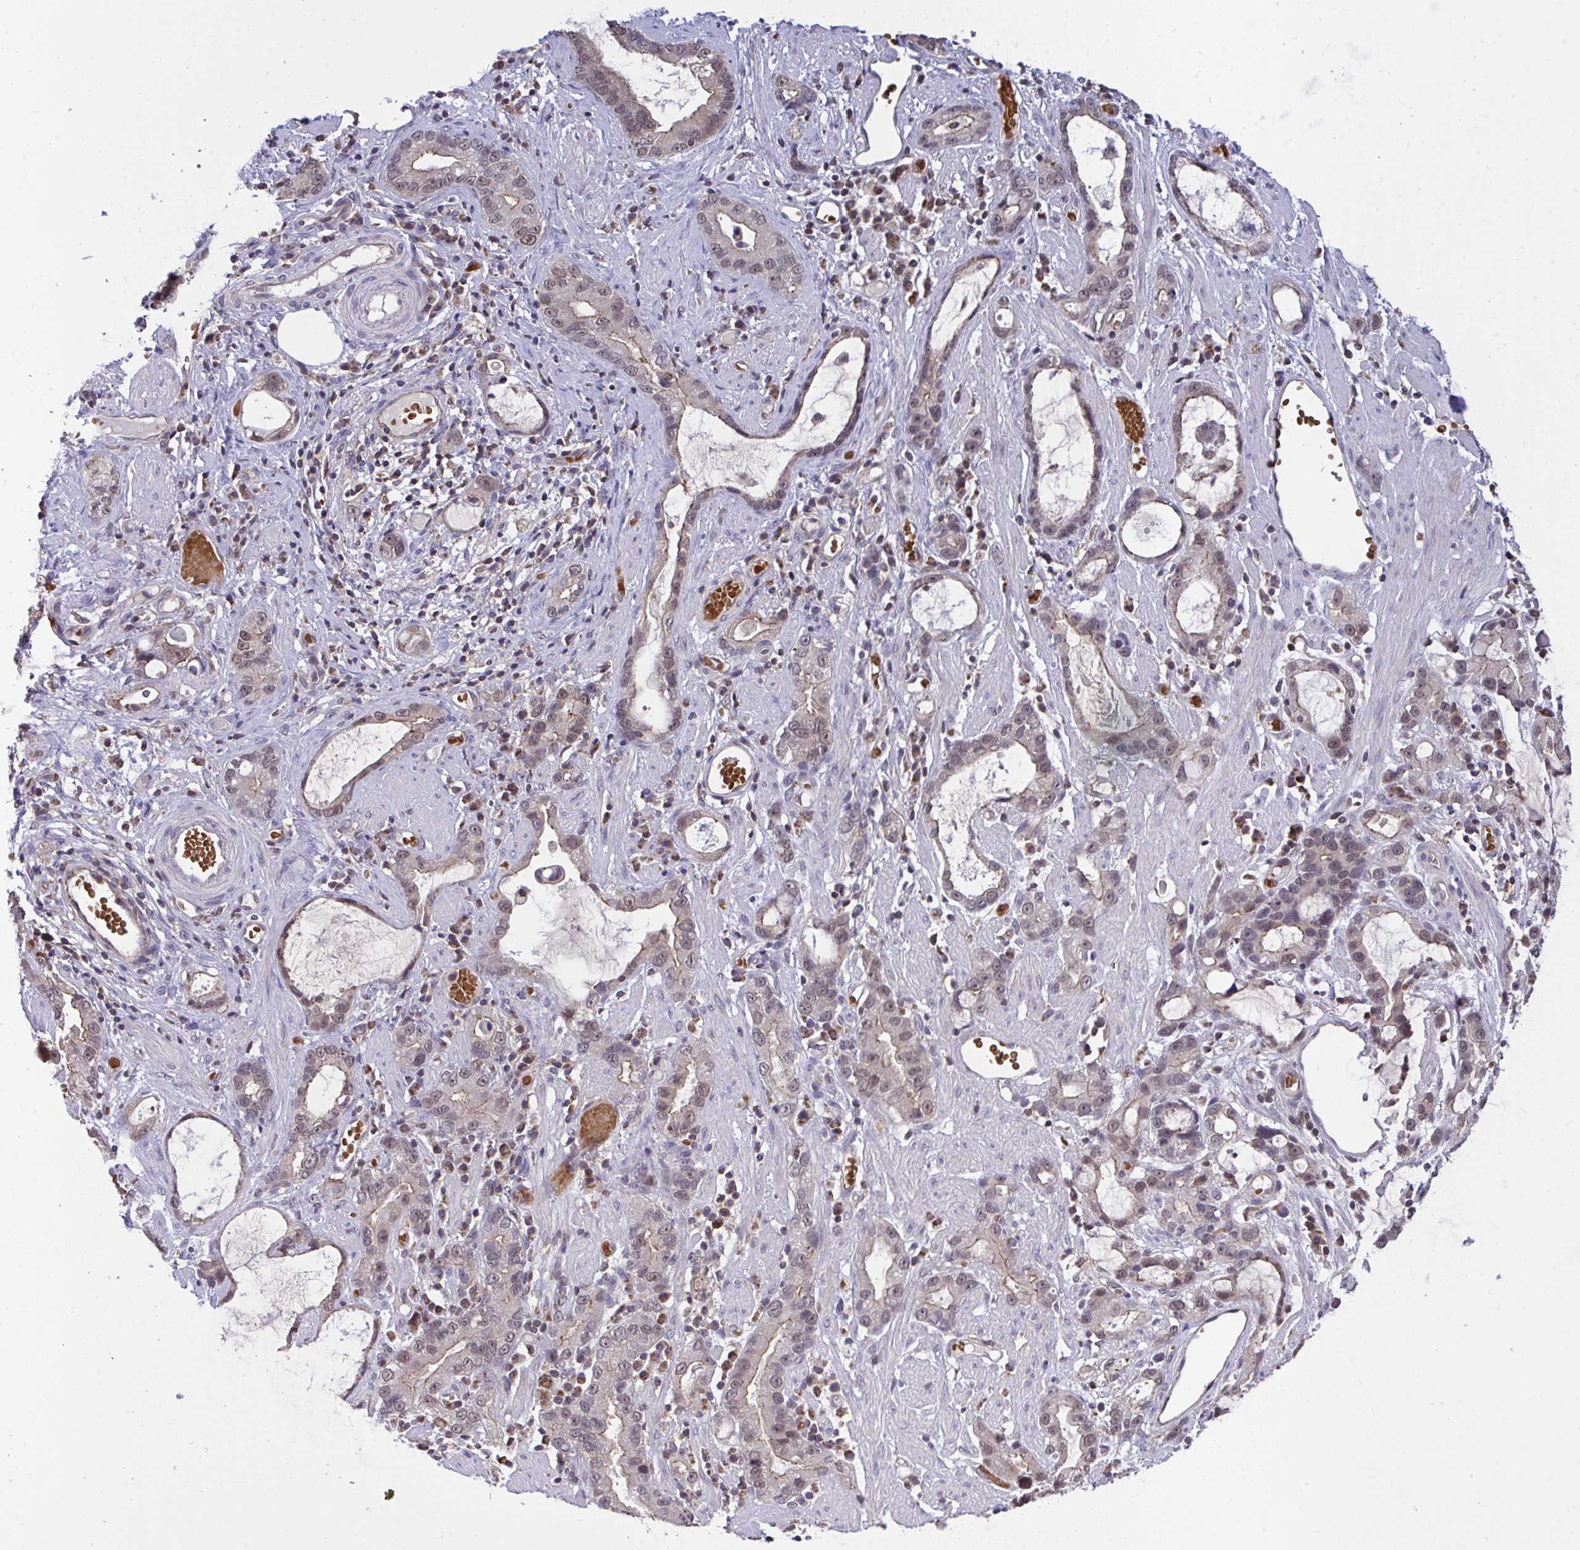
{"staining": {"intensity": "weak", "quantity": "25%-75%", "location": "nuclear"}, "tissue": "stomach cancer", "cell_type": "Tumor cells", "image_type": "cancer", "snomed": [{"axis": "morphology", "description": "Adenocarcinoma, NOS"}, {"axis": "topography", "description": "Stomach"}], "caption": "This photomicrograph exhibits IHC staining of stomach cancer (adenocarcinoma), with low weak nuclear positivity in about 25%-75% of tumor cells.", "gene": "PPP1CA", "patient": {"sex": "male", "age": 55}}